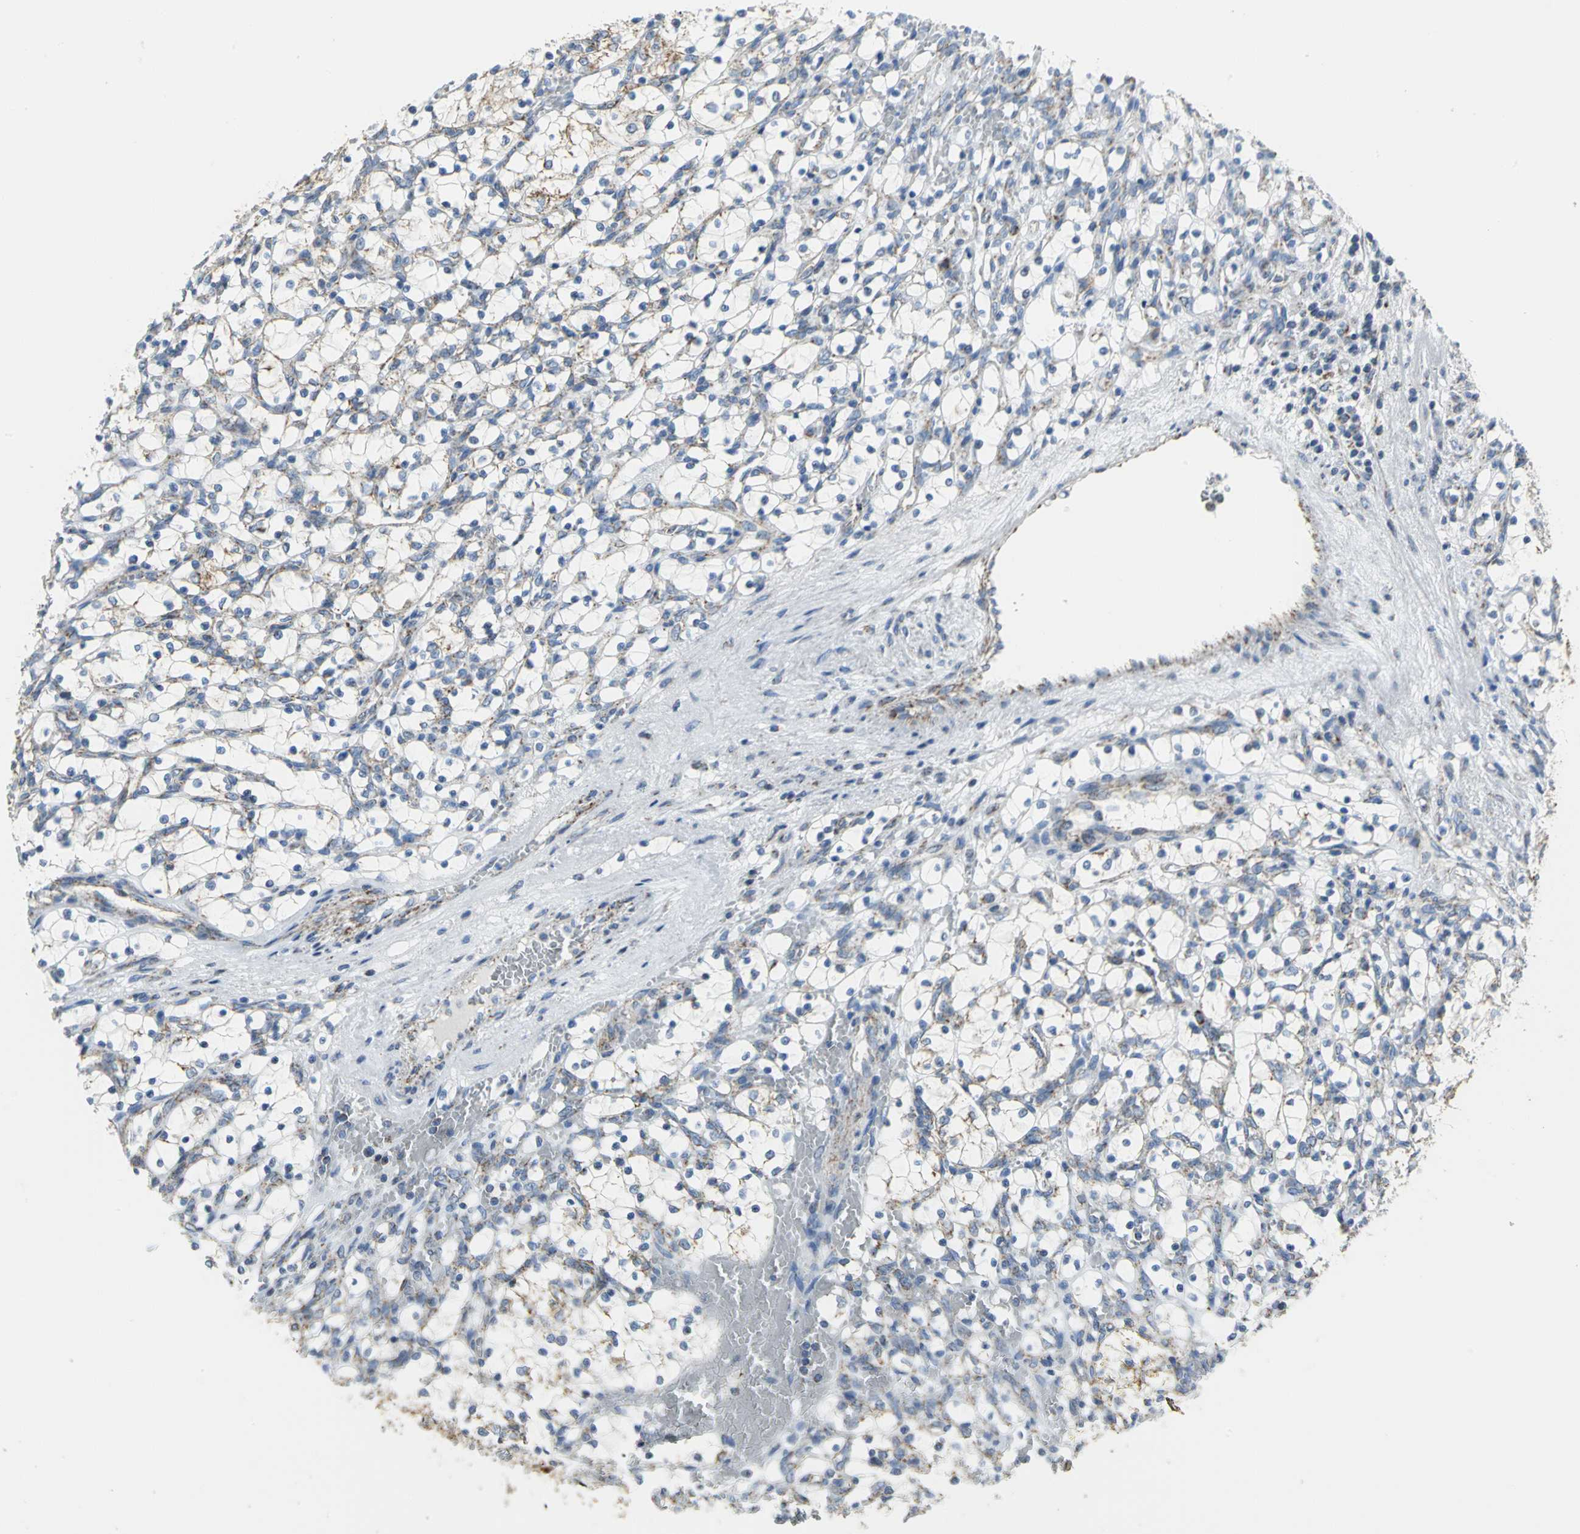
{"staining": {"intensity": "weak", "quantity": "<25%", "location": "cytoplasmic/membranous"}, "tissue": "renal cancer", "cell_type": "Tumor cells", "image_type": "cancer", "snomed": [{"axis": "morphology", "description": "Adenocarcinoma, NOS"}, {"axis": "topography", "description": "Kidney"}], "caption": "Immunohistochemistry of renal adenocarcinoma shows no staining in tumor cells.", "gene": "NTRK1", "patient": {"sex": "female", "age": 69}}